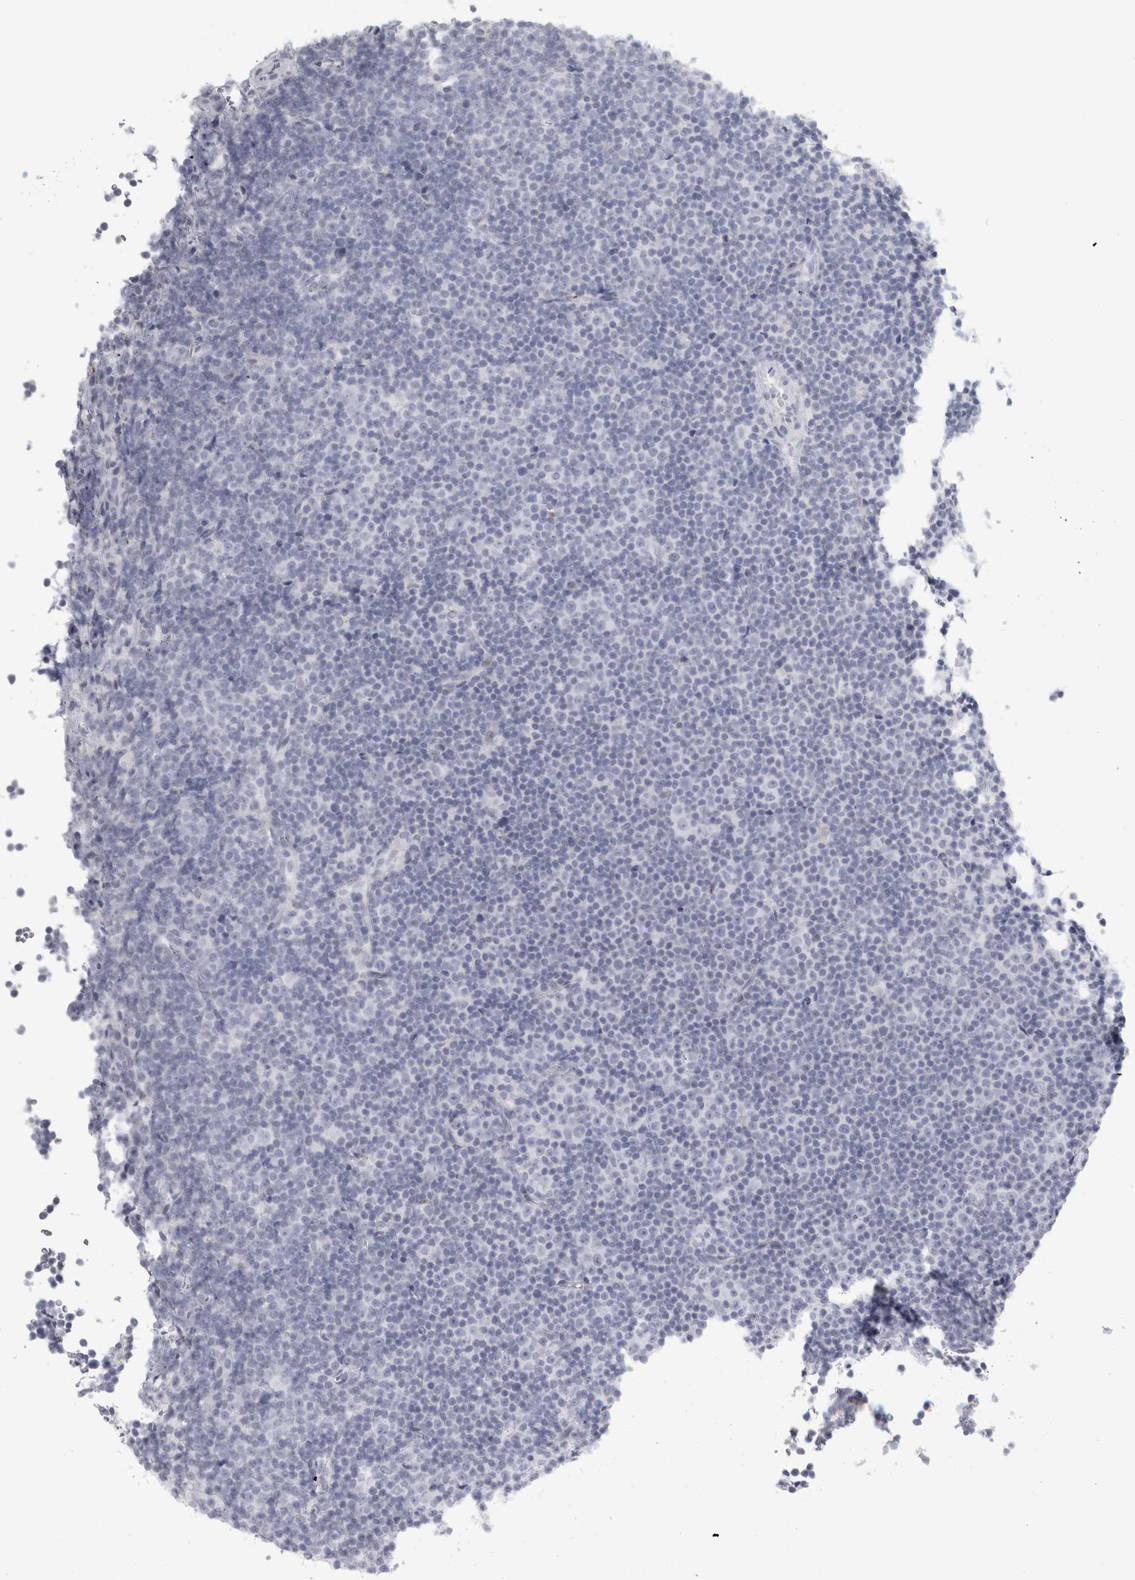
{"staining": {"intensity": "negative", "quantity": "none", "location": "none"}, "tissue": "lymphoma", "cell_type": "Tumor cells", "image_type": "cancer", "snomed": [{"axis": "morphology", "description": "Malignant lymphoma, non-Hodgkin's type, Low grade"}, {"axis": "topography", "description": "Lymph node"}], "caption": "Immunohistochemistry micrograph of neoplastic tissue: human malignant lymphoma, non-Hodgkin's type (low-grade) stained with DAB (3,3'-diaminobenzidine) shows no significant protein expression in tumor cells.", "gene": "CPE", "patient": {"sex": "female", "age": 67}}